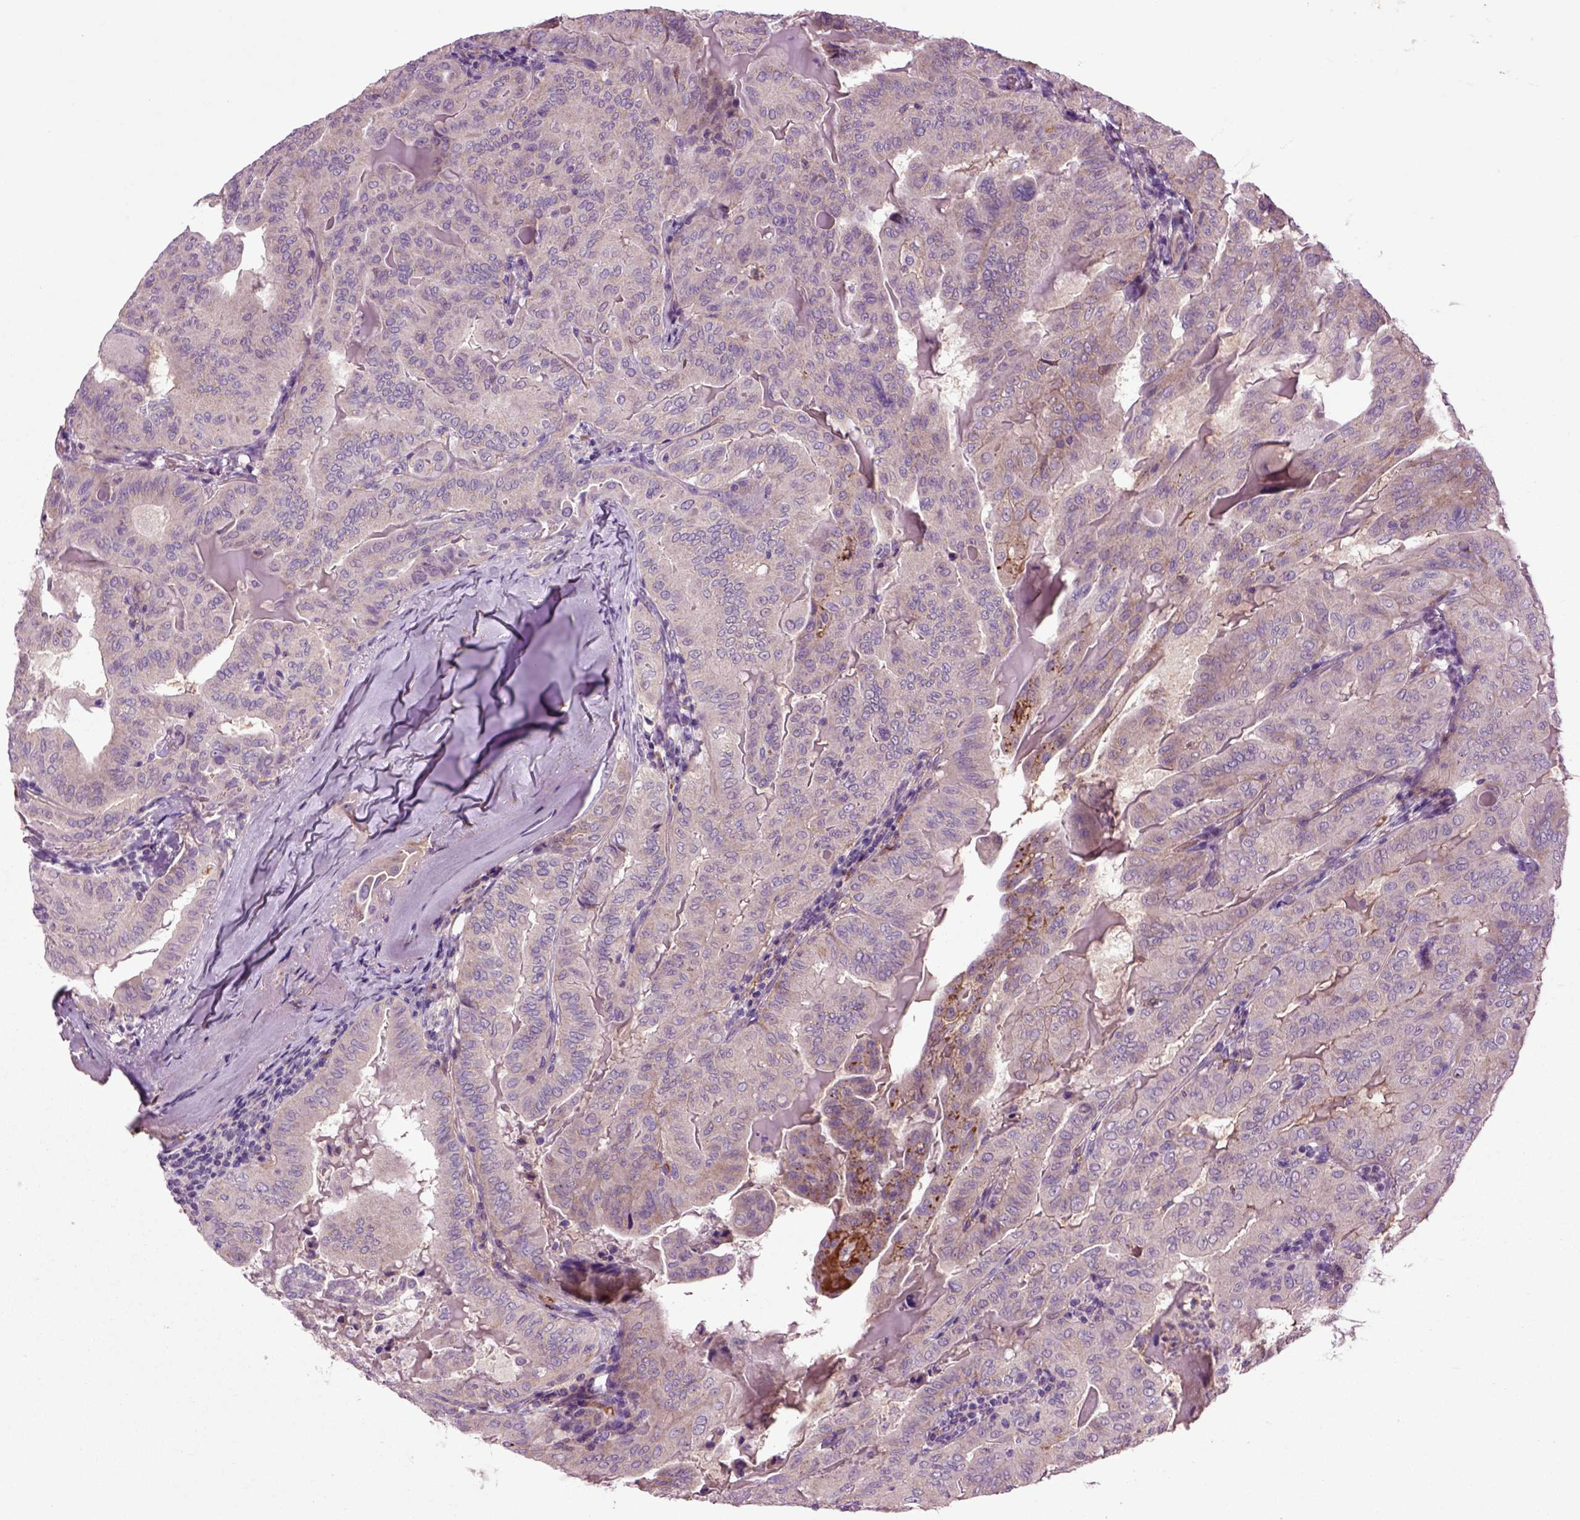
{"staining": {"intensity": "weak", "quantity": "<25%", "location": "cytoplasmic/membranous"}, "tissue": "thyroid cancer", "cell_type": "Tumor cells", "image_type": "cancer", "snomed": [{"axis": "morphology", "description": "Papillary adenocarcinoma, NOS"}, {"axis": "topography", "description": "Thyroid gland"}], "caption": "A histopathology image of thyroid cancer stained for a protein shows no brown staining in tumor cells. (Immunohistochemistry, brightfield microscopy, high magnification).", "gene": "SPON1", "patient": {"sex": "female", "age": 68}}